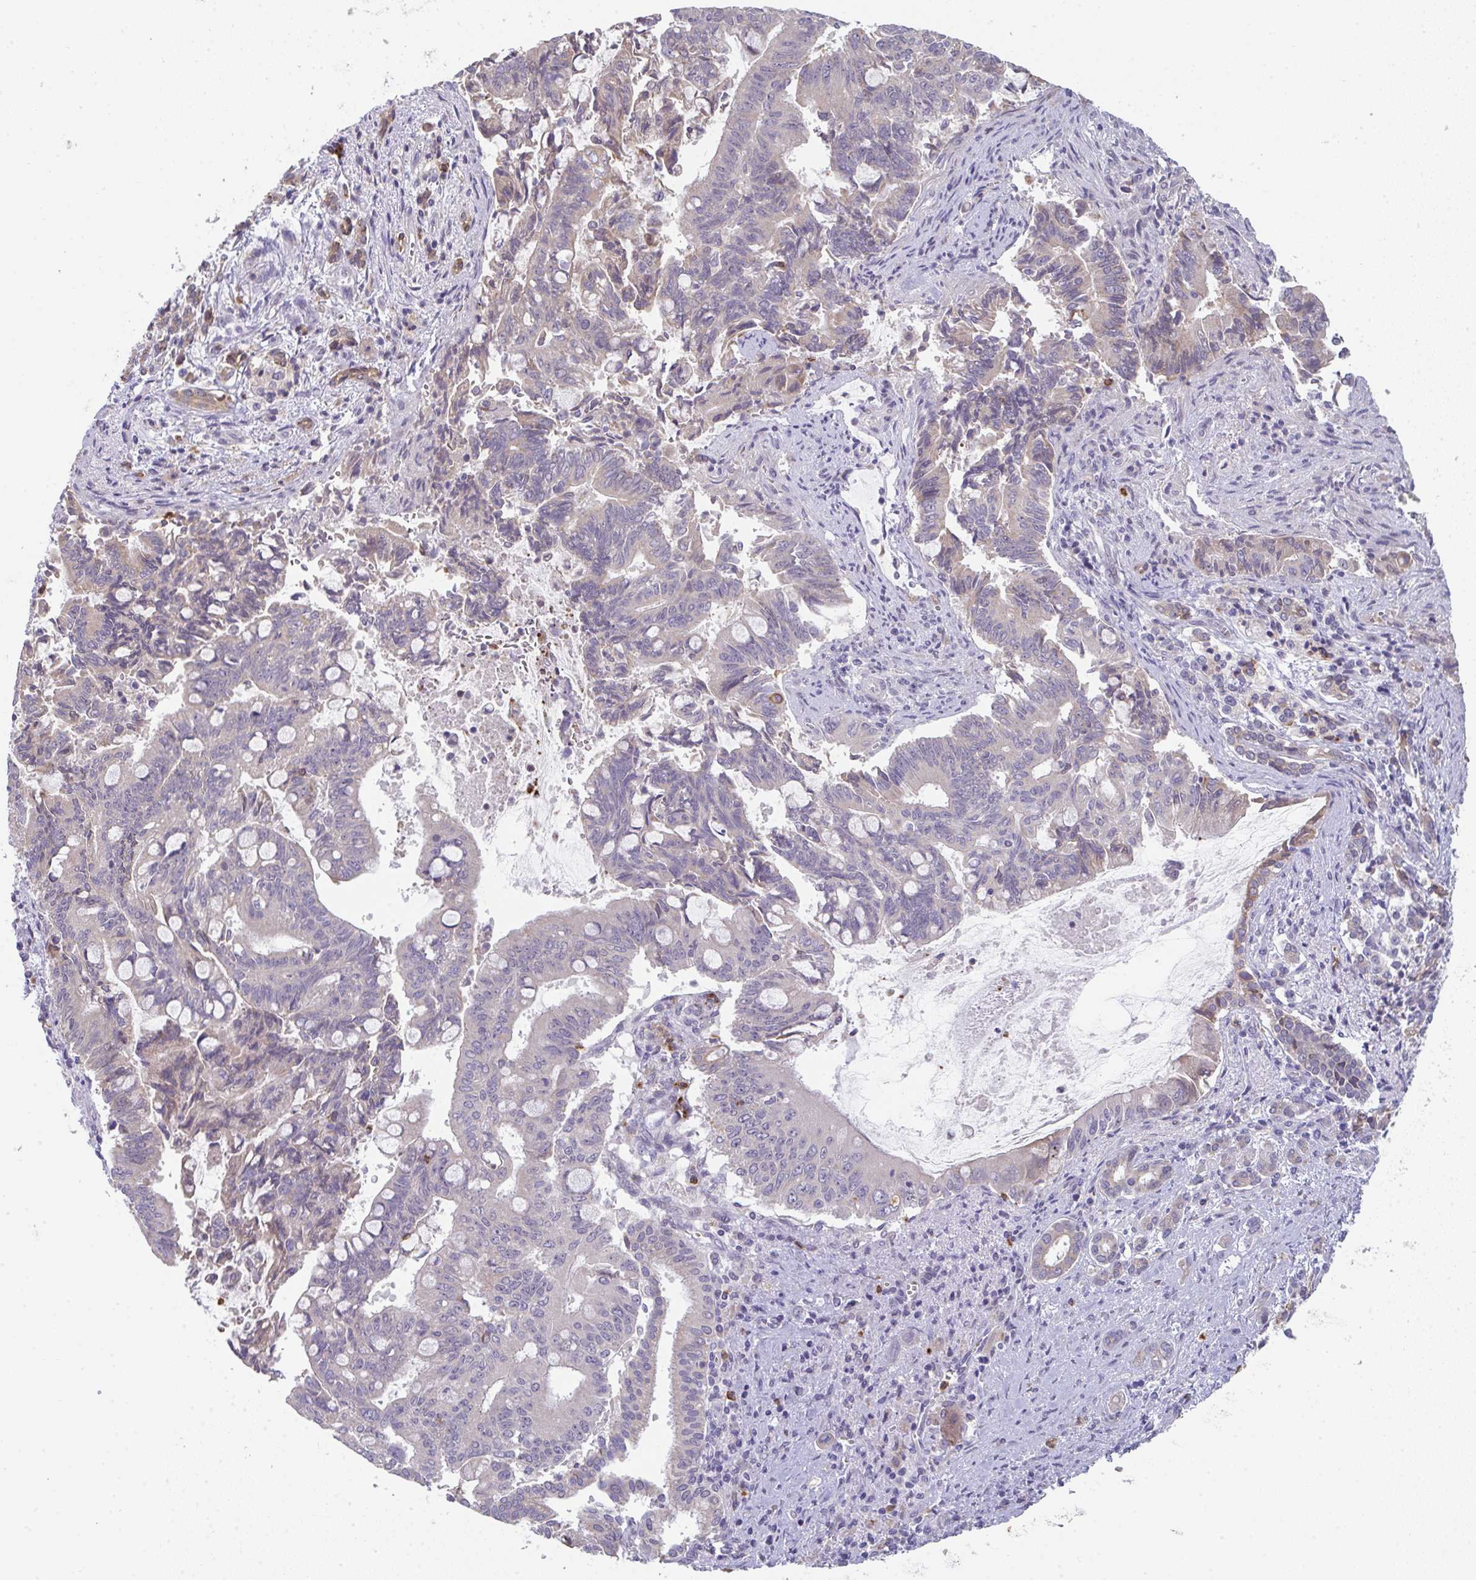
{"staining": {"intensity": "weak", "quantity": "<25%", "location": "cytoplasmic/membranous"}, "tissue": "pancreatic cancer", "cell_type": "Tumor cells", "image_type": "cancer", "snomed": [{"axis": "morphology", "description": "Adenocarcinoma, NOS"}, {"axis": "topography", "description": "Pancreas"}], "caption": "High power microscopy histopathology image of an immunohistochemistry (IHC) photomicrograph of pancreatic cancer, revealing no significant expression in tumor cells.", "gene": "RIOK1", "patient": {"sex": "male", "age": 68}}